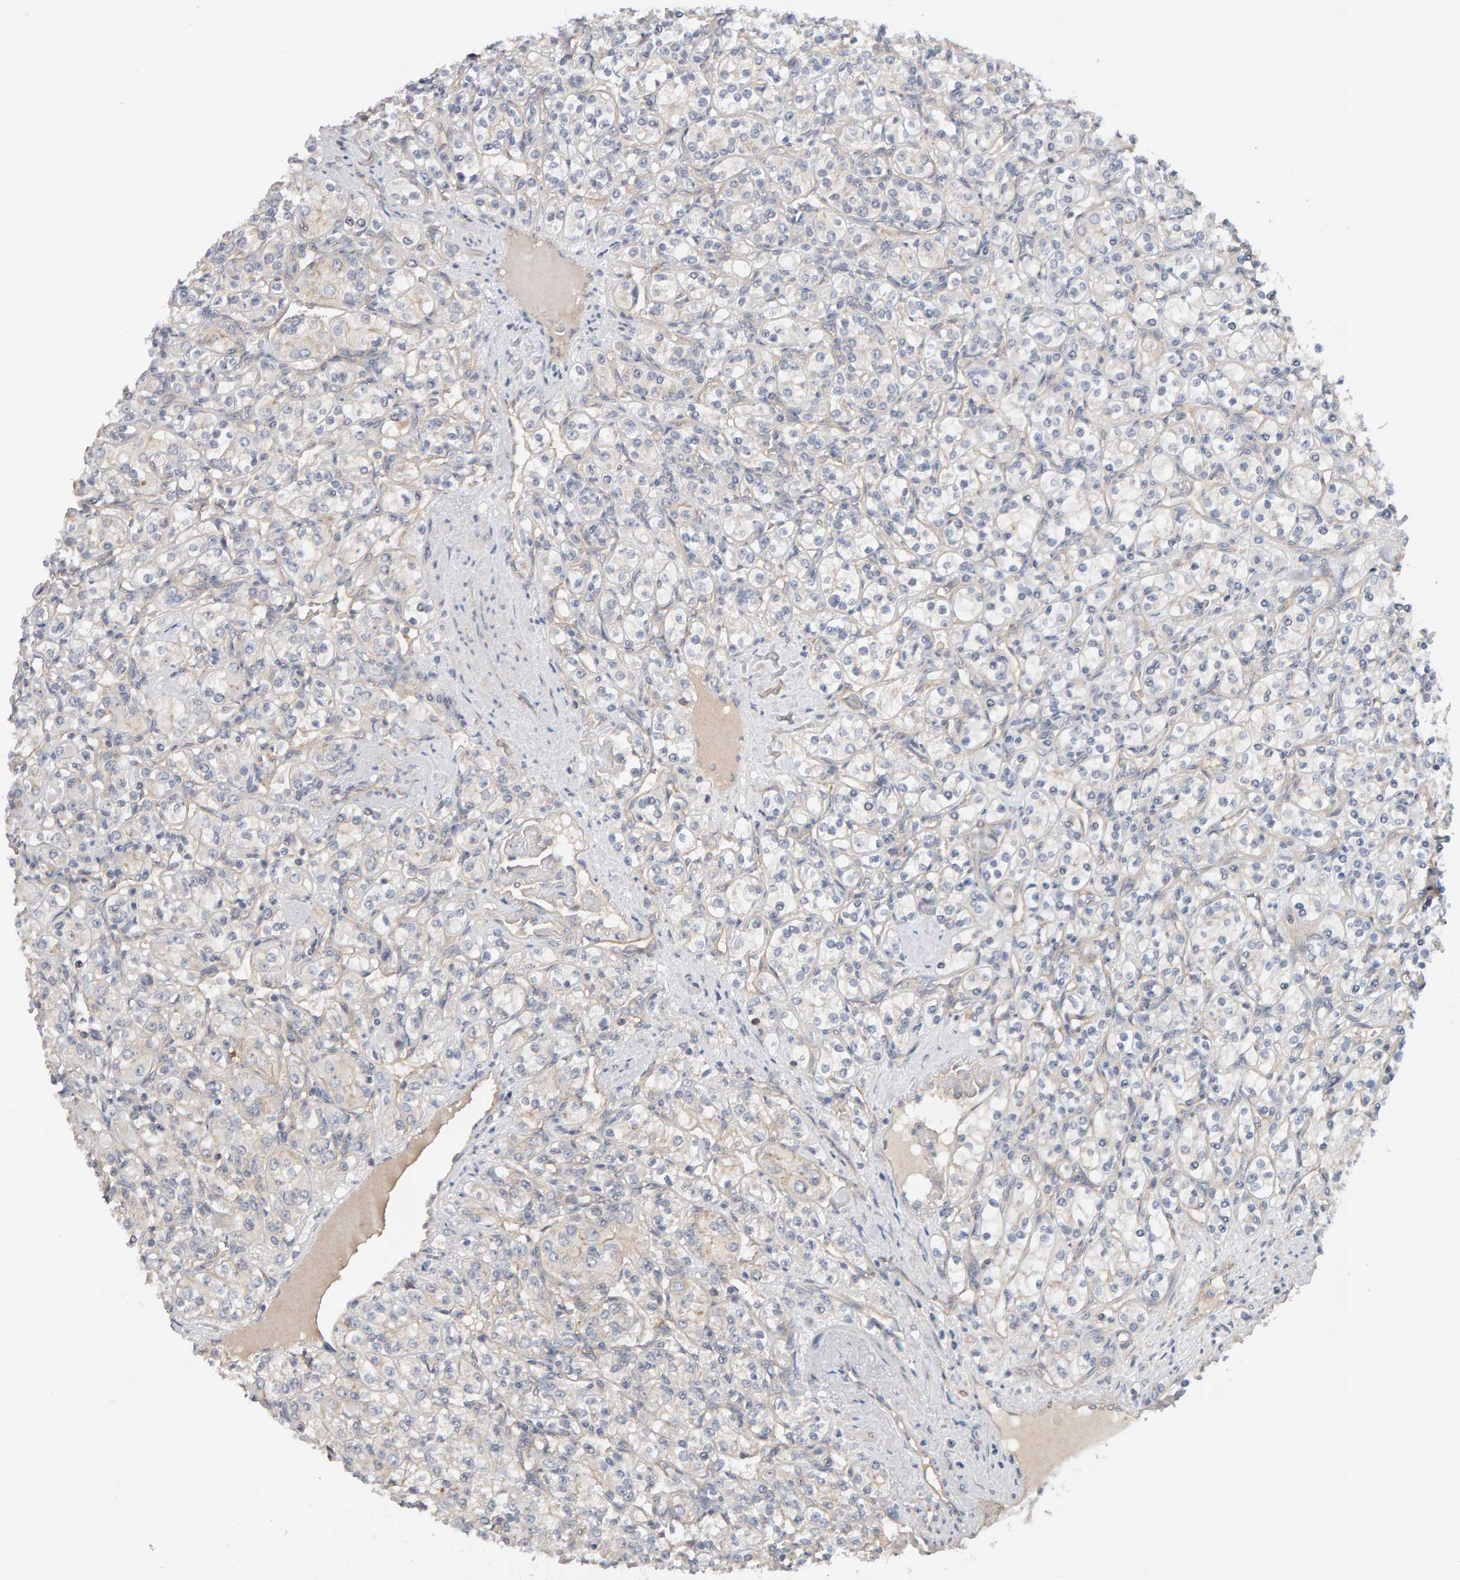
{"staining": {"intensity": "negative", "quantity": "none", "location": "none"}, "tissue": "renal cancer", "cell_type": "Tumor cells", "image_type": "cancer", "snomed": [{"axis": "morphology", "description": "Adenocarcinoma, NOS"}, {"axis": "topography", "description": "Kidney"}], "caption": "A photomicrograph of renal cancer stained for a protein reveals no brown staining in tumor cells. (DAB (3,3'-diaminobenzidine) immunohistochemistry with hematoxylin counter stain).", "gene": "PPP1R16A", "patient": {"sex": "male", "age": 77}}